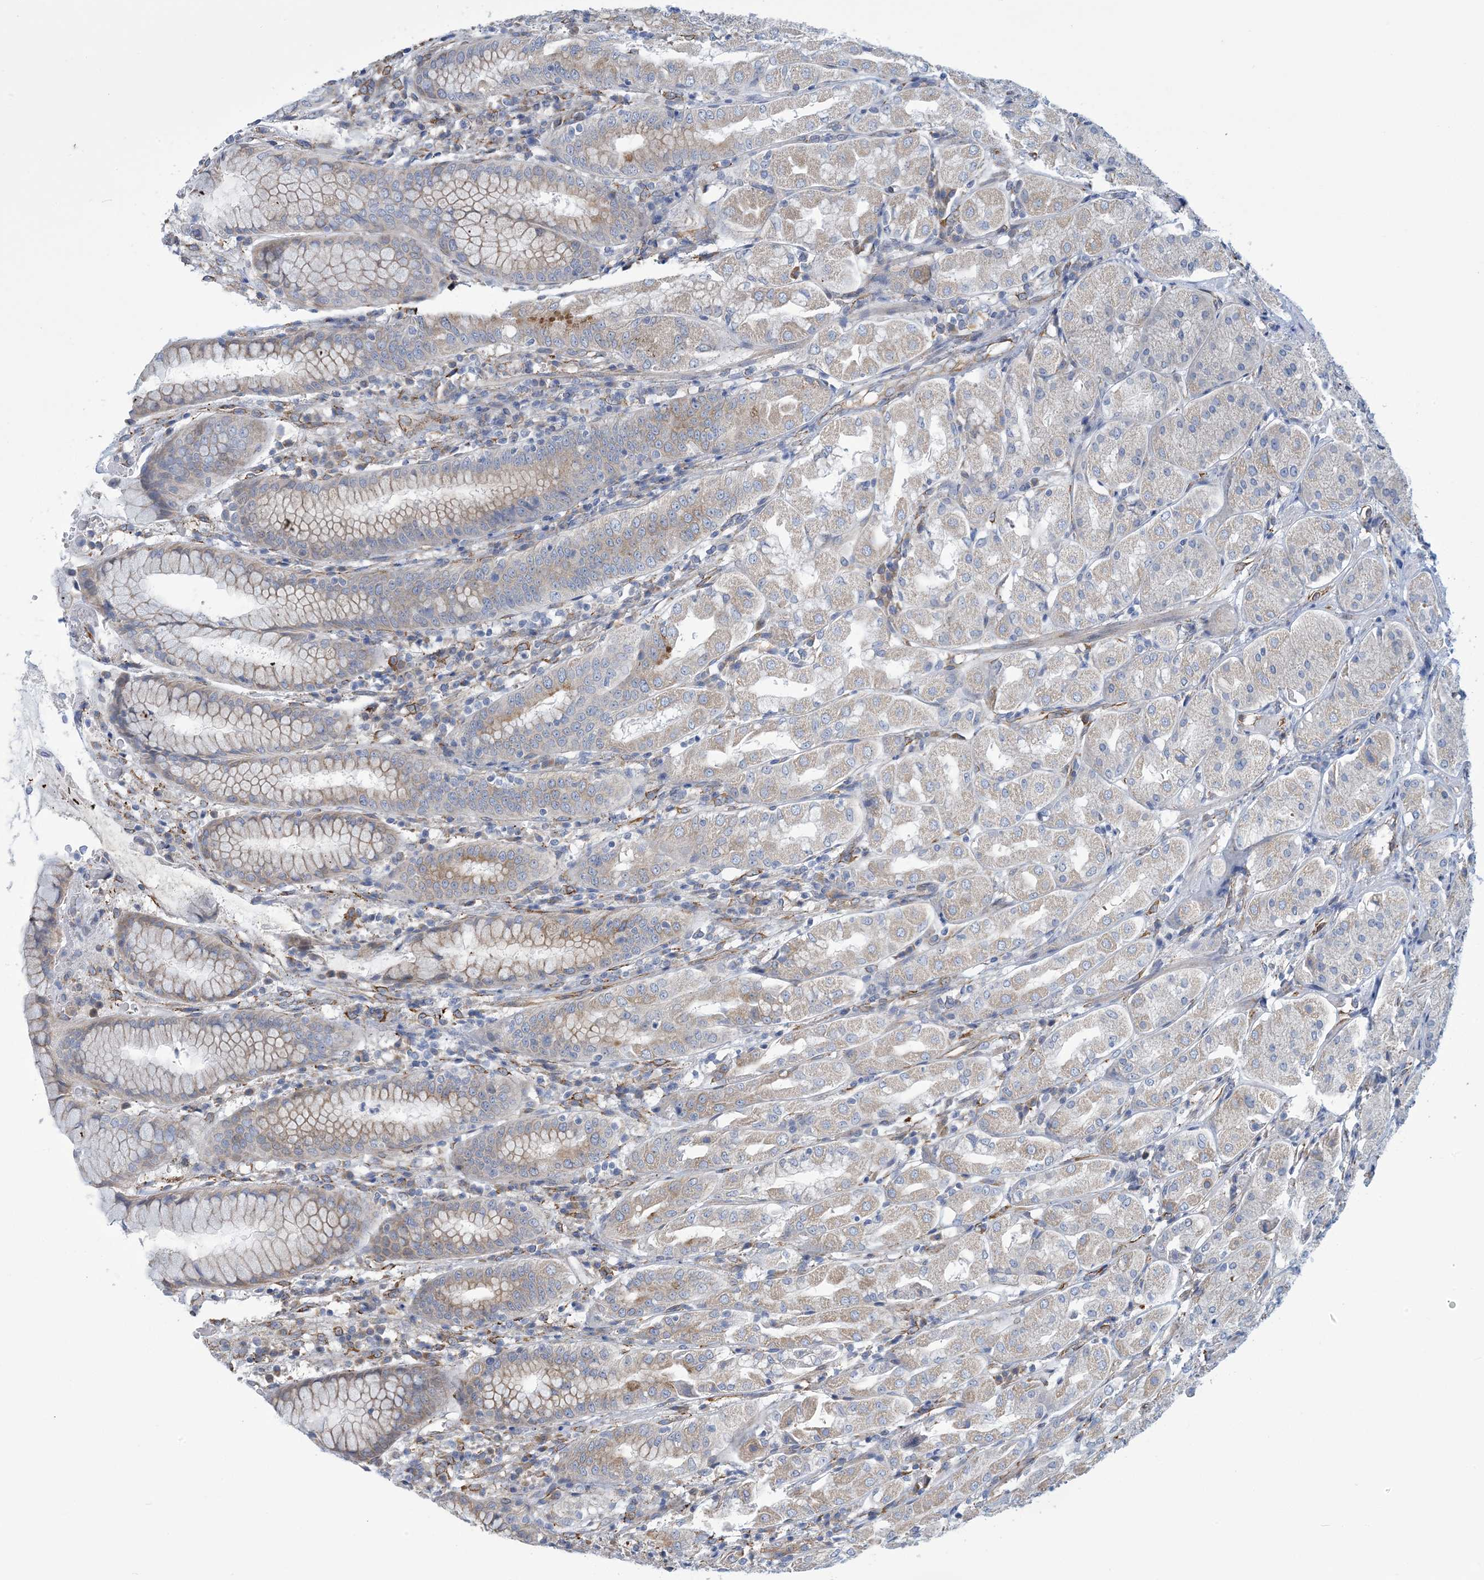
{"staining": {"intensity": "moderate", "quantity": "<25%", "location": "cytoplasmic/membranous"}, "tissue": "stomach", "cell_type": "Glandular cells", "image_type": "normal", "snomed": [{"axis": "morphology", "description": "Normal tissue, NOS"}, {"axis": "topography", "description": "Stomach"}, {"axis": "topography", "description": "Stomach, lower"}], "caption": "Immunohistochemistry (IHC) (DAB) staining of unremarkable stomach shows moderate cytoplasmic/membranous protein expression in approximately <25% of glandular cells.", "gene": "CCDC14", "patient": {"sex": "female", "age": 56}}